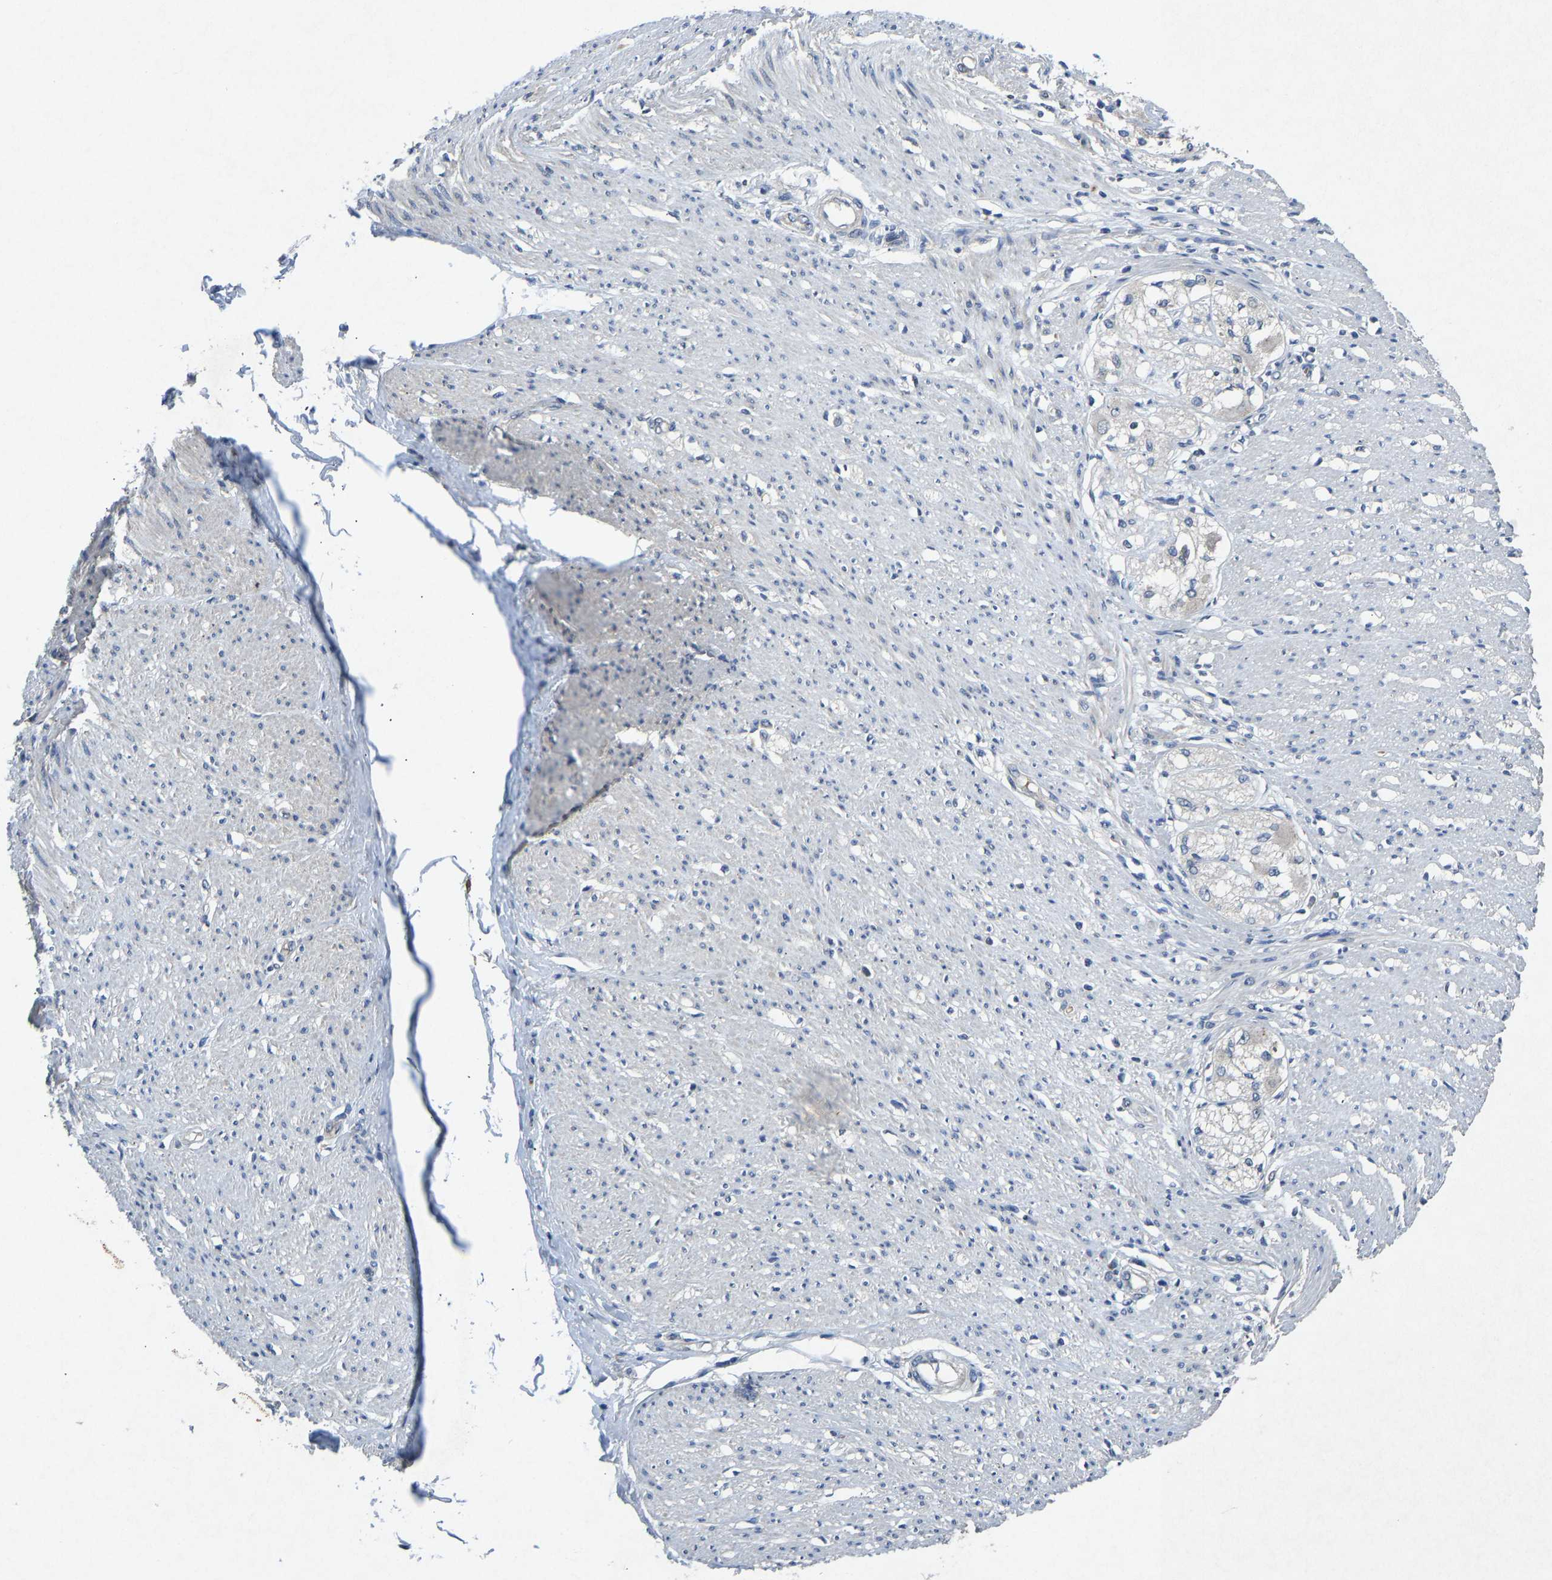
{"staining": {"intensity": "negative", "quantity": "none", "location": "none"}, "tissue": "soft tissue", "cell_type": "Fibroblasts", "image_type": "normal", "snomed": [{"axis": "morphology", "description": "Normal tissue, NOS"}, {"axis": "morphology", "description": "Adenocarcinoma, NOS"}, {"axis": "topography", "description": "Colon"}, {"axis": "topography", "description": "Peripheral nerve tissue"}], "caption": "Fibroblasts show no significant protein staining in normal soft tissue.", "gene": "PDE7A", "patient": {"sex": "male", "age": 14}}